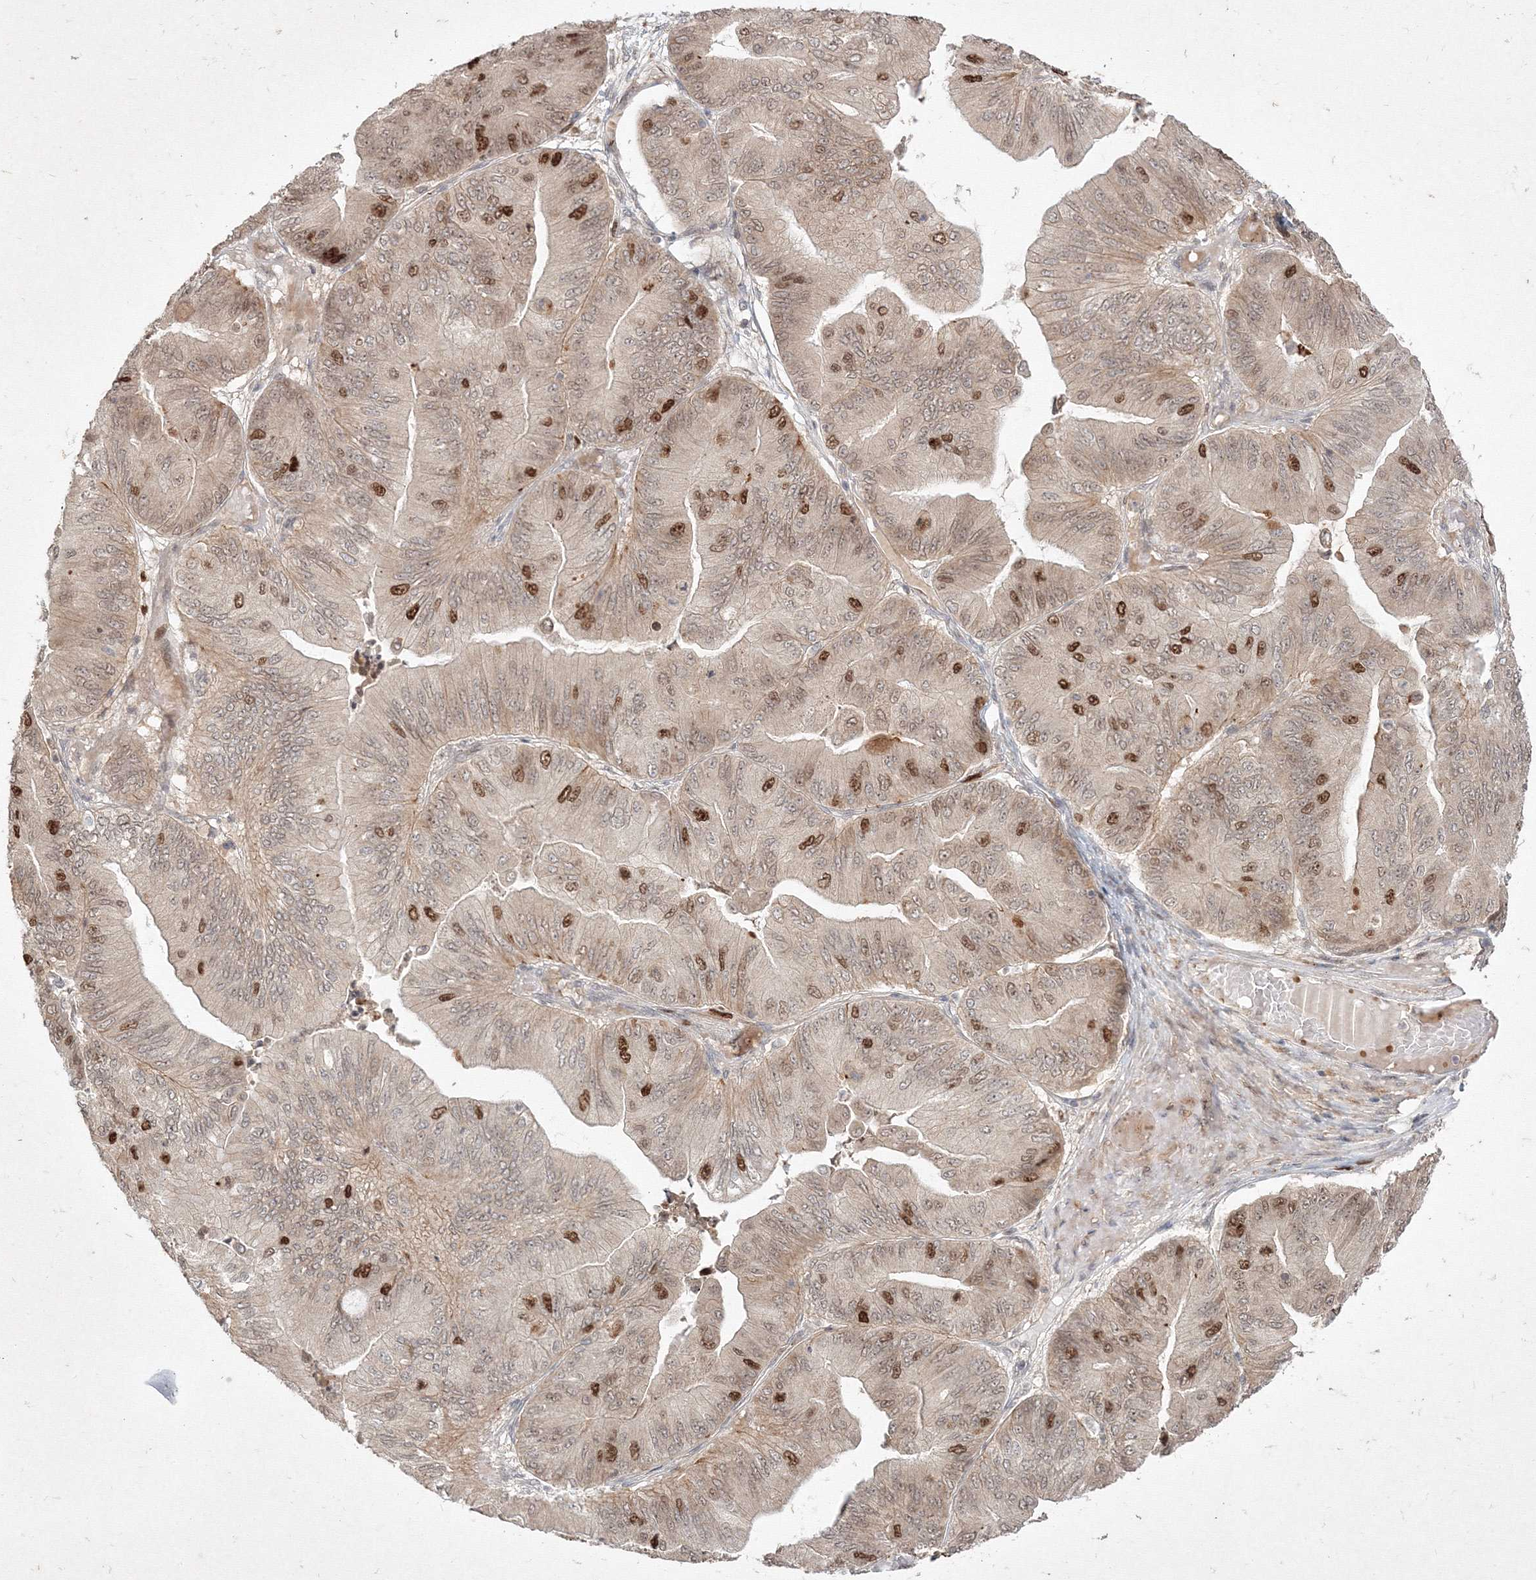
{"staining": {"intensity": "moderate", "quantity": "25%-75%", "location": "cytoplasmic/membranous,nuclear"}, "tissue": "ovarian cancer", "cell_type": "Tumor cells", "image_type": "cancer", "snomed": [{"axis": "morphology", "description": "Cystadenocarcinoma, mucinous, NOS"}, {"axis": "topography", "description": "Ovary"}], "caption": "Protein expression analysis of ovarian cancer (mucinous cystadenocarcinoma) demonstrates moderate cytoplasmic/membranous and nuclear positivity in about 25%-75% of tumor cells.", "gene": "KIF20A", "patient": {"sex": "female", "age": 61}}